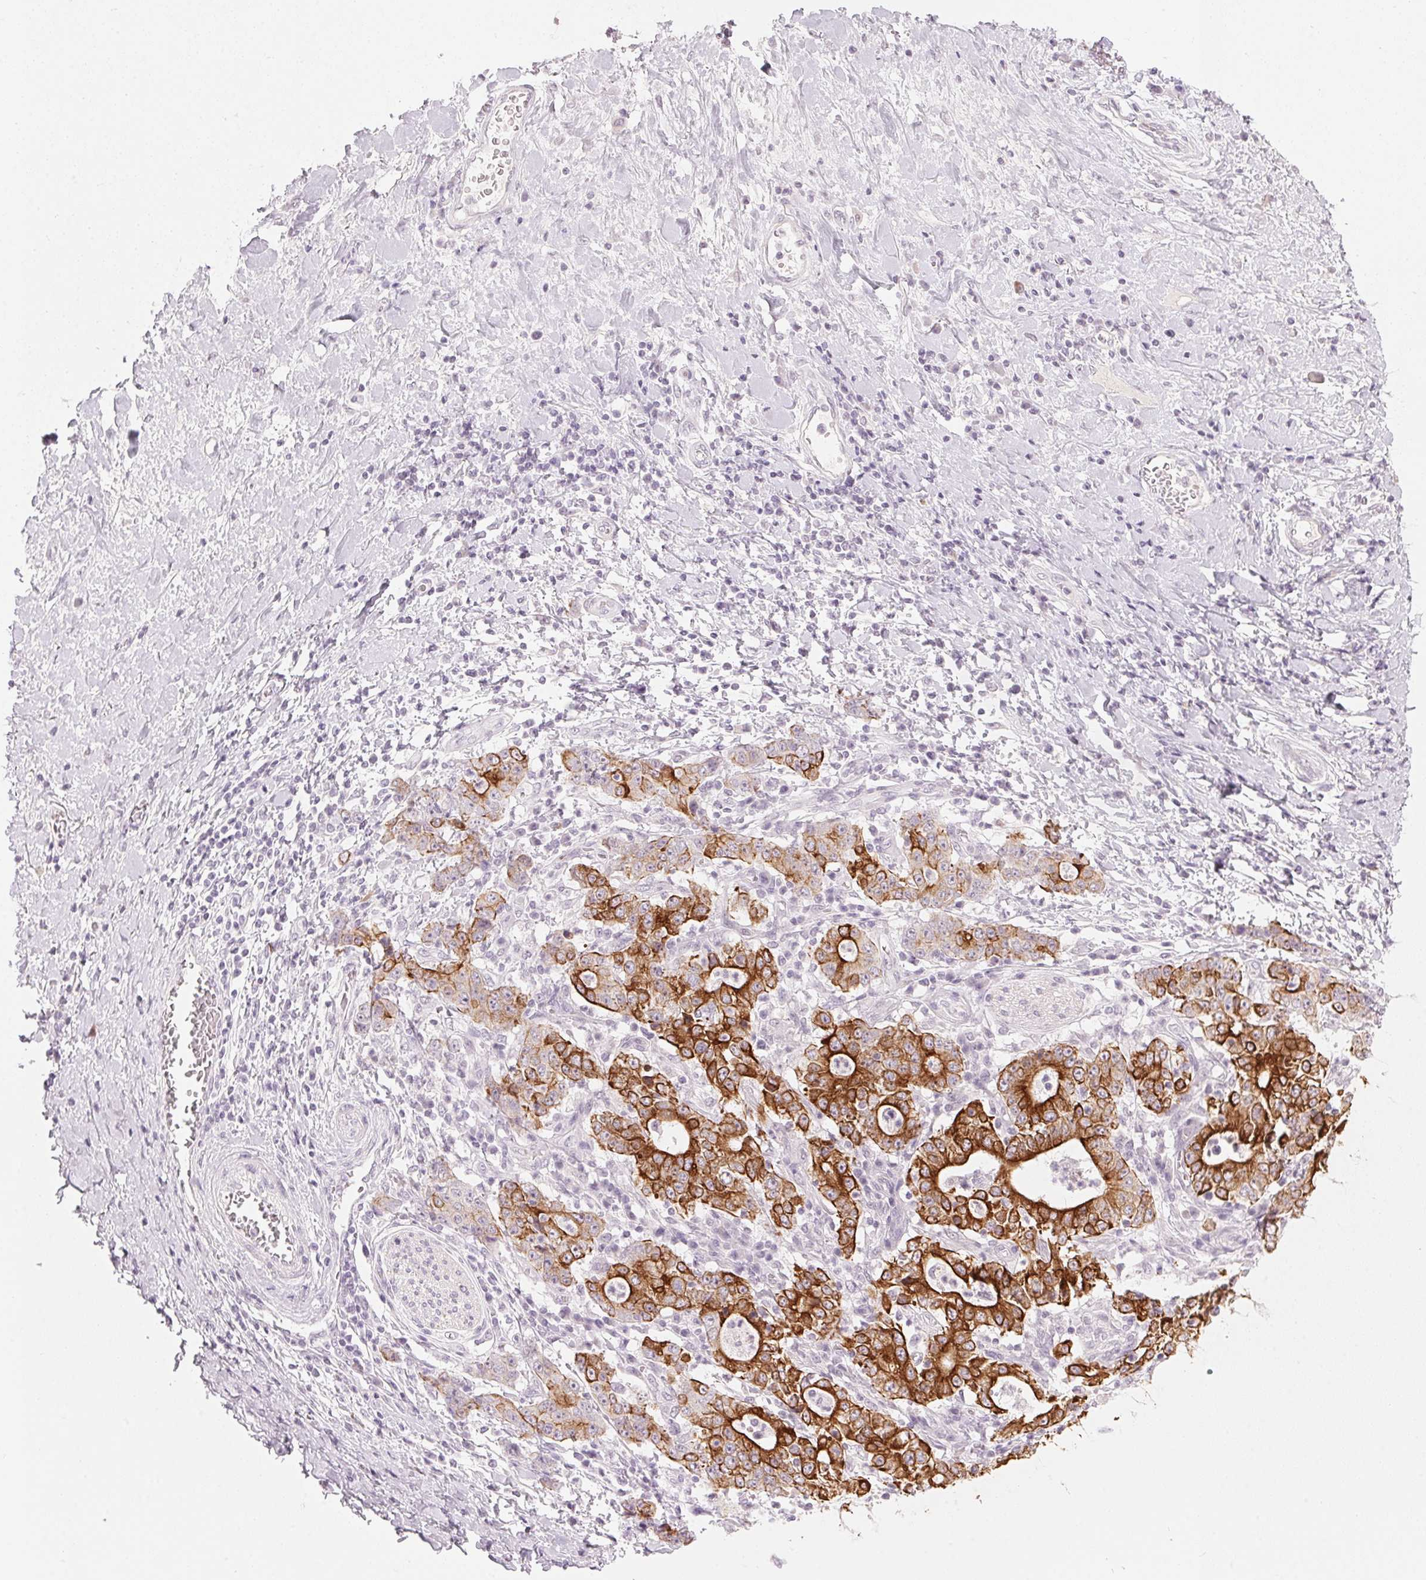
{"staining": {"intensity": "strong", "quantity": "25%-75%", "location": "cytoplasmic/membranous"}, "tissue": "stomach cancer", "cell_type": "Tumor cells", "image_type": "cancer", "snomed": [{"axis": "morphology", "description": "Normal tissue, NOS"}, {"axis": "morphology", "description": "Adenocarcinoma, NOS"}, {"axis": "topography", "description": "Stomach, upper"}, {"axis": "topography", "description": "Stomach"}], "caption": "IHC histopathology image of stomach cancer (adenocarcinoma) stained for a protein (brown), which exhibits high levels of strong cytoplasmic/membranous expression in approximately 25%-75% of tumor cells.", "gene": "SCTR", "patient": {"sex": "male", "age": 59}}